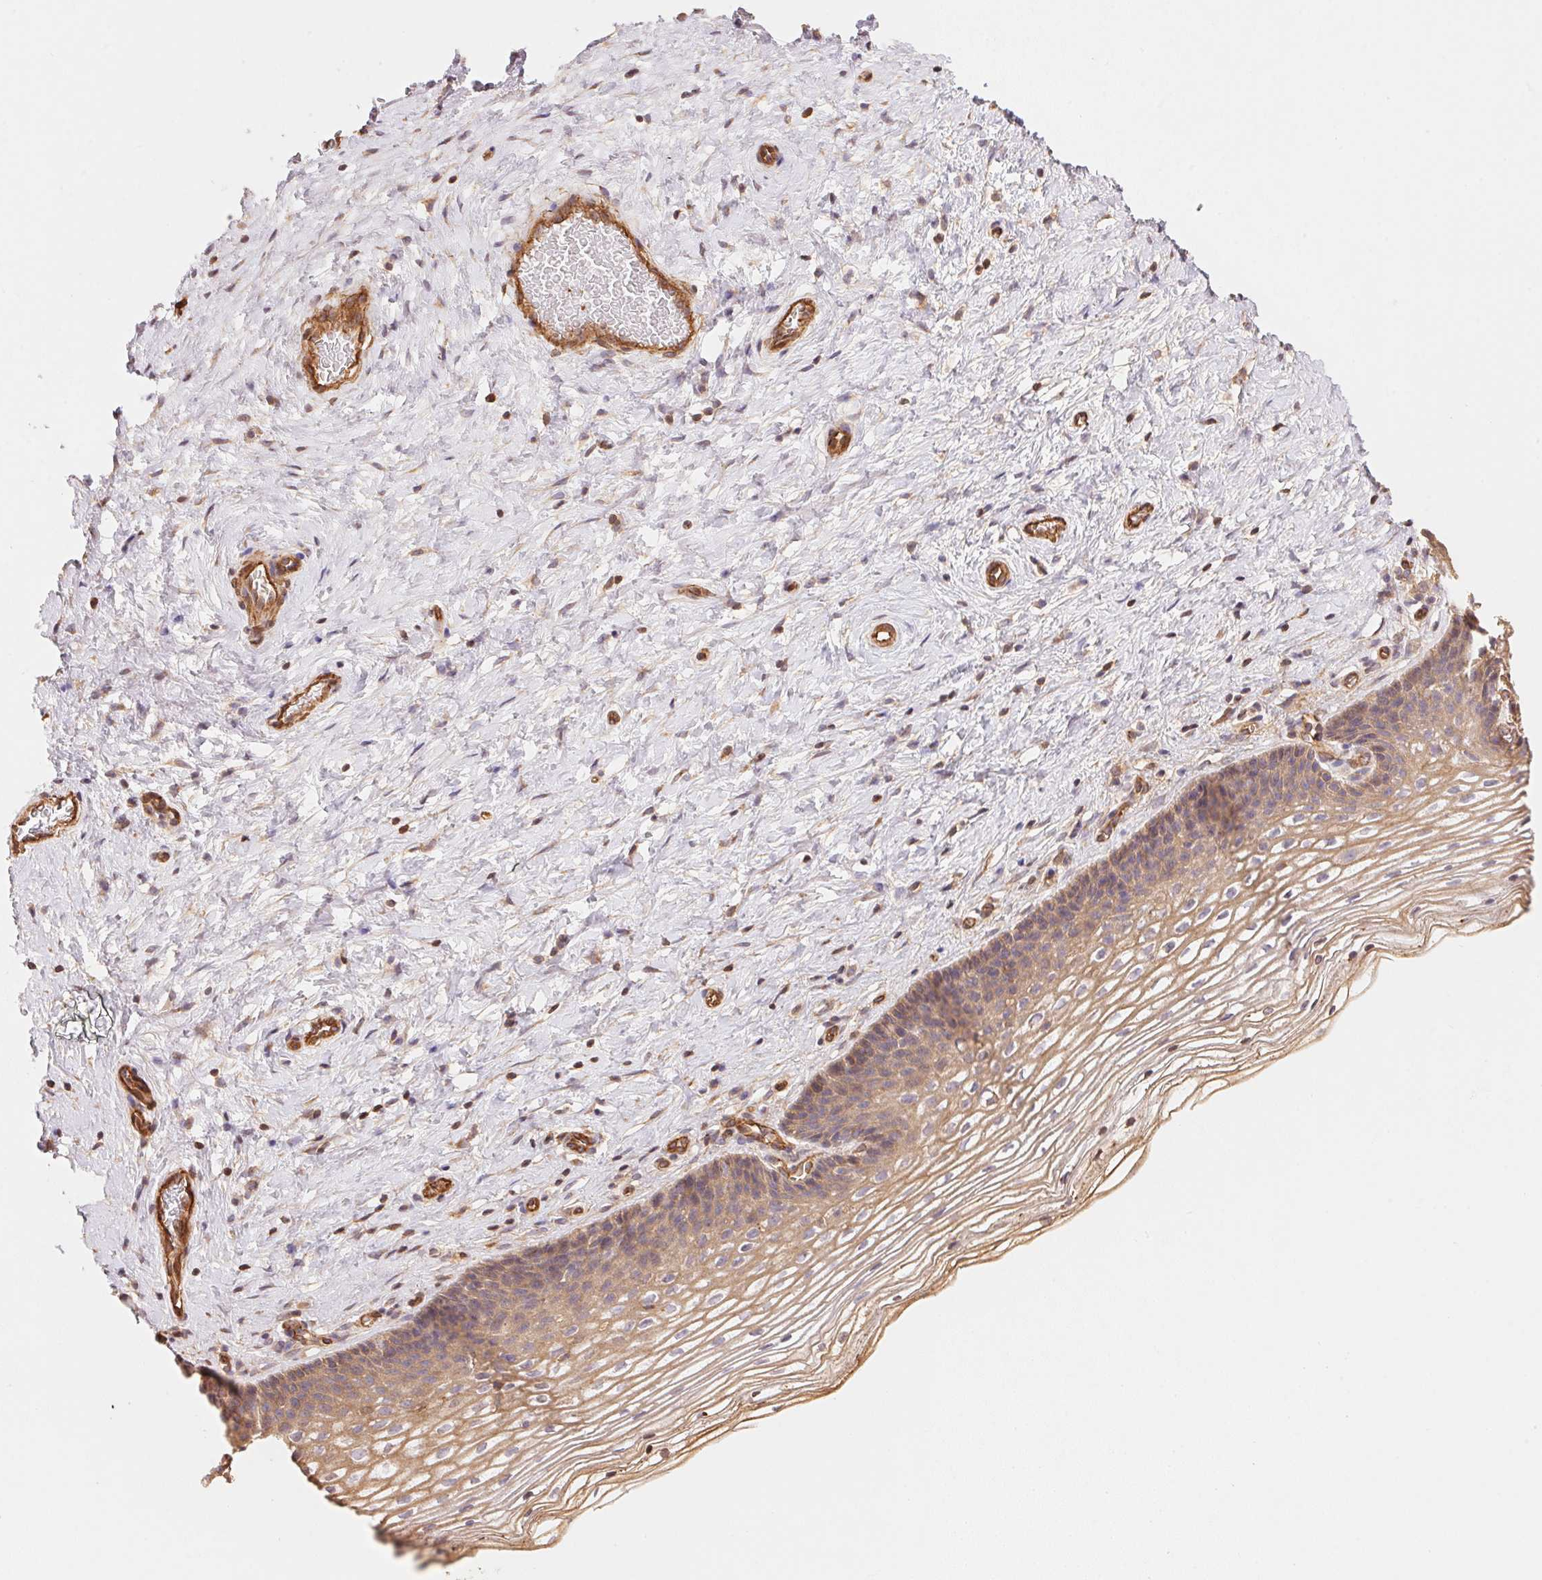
{"staining": {"intensity": "moderate", "quantity": ">75%", "location": "cytoplasmic/membranous"}, "tissue": "cervix", "cell_type": "Glandular cells", "image_type": "normal", "snomed": [{"axis": "morphology", "description": "Normal tissue, NOS"}, {"axis": "topography", "description": "Cervix"}], "caption": "IHC of unremarkable cervix displays medium levels of moderate cytoplasmic/membranous staining in approximately >75% of glandular cells. (IHC, brightfield microscopy, high magnification).", "gene": "FRAS1", "patient": {"sex": "female", "age": 34}}